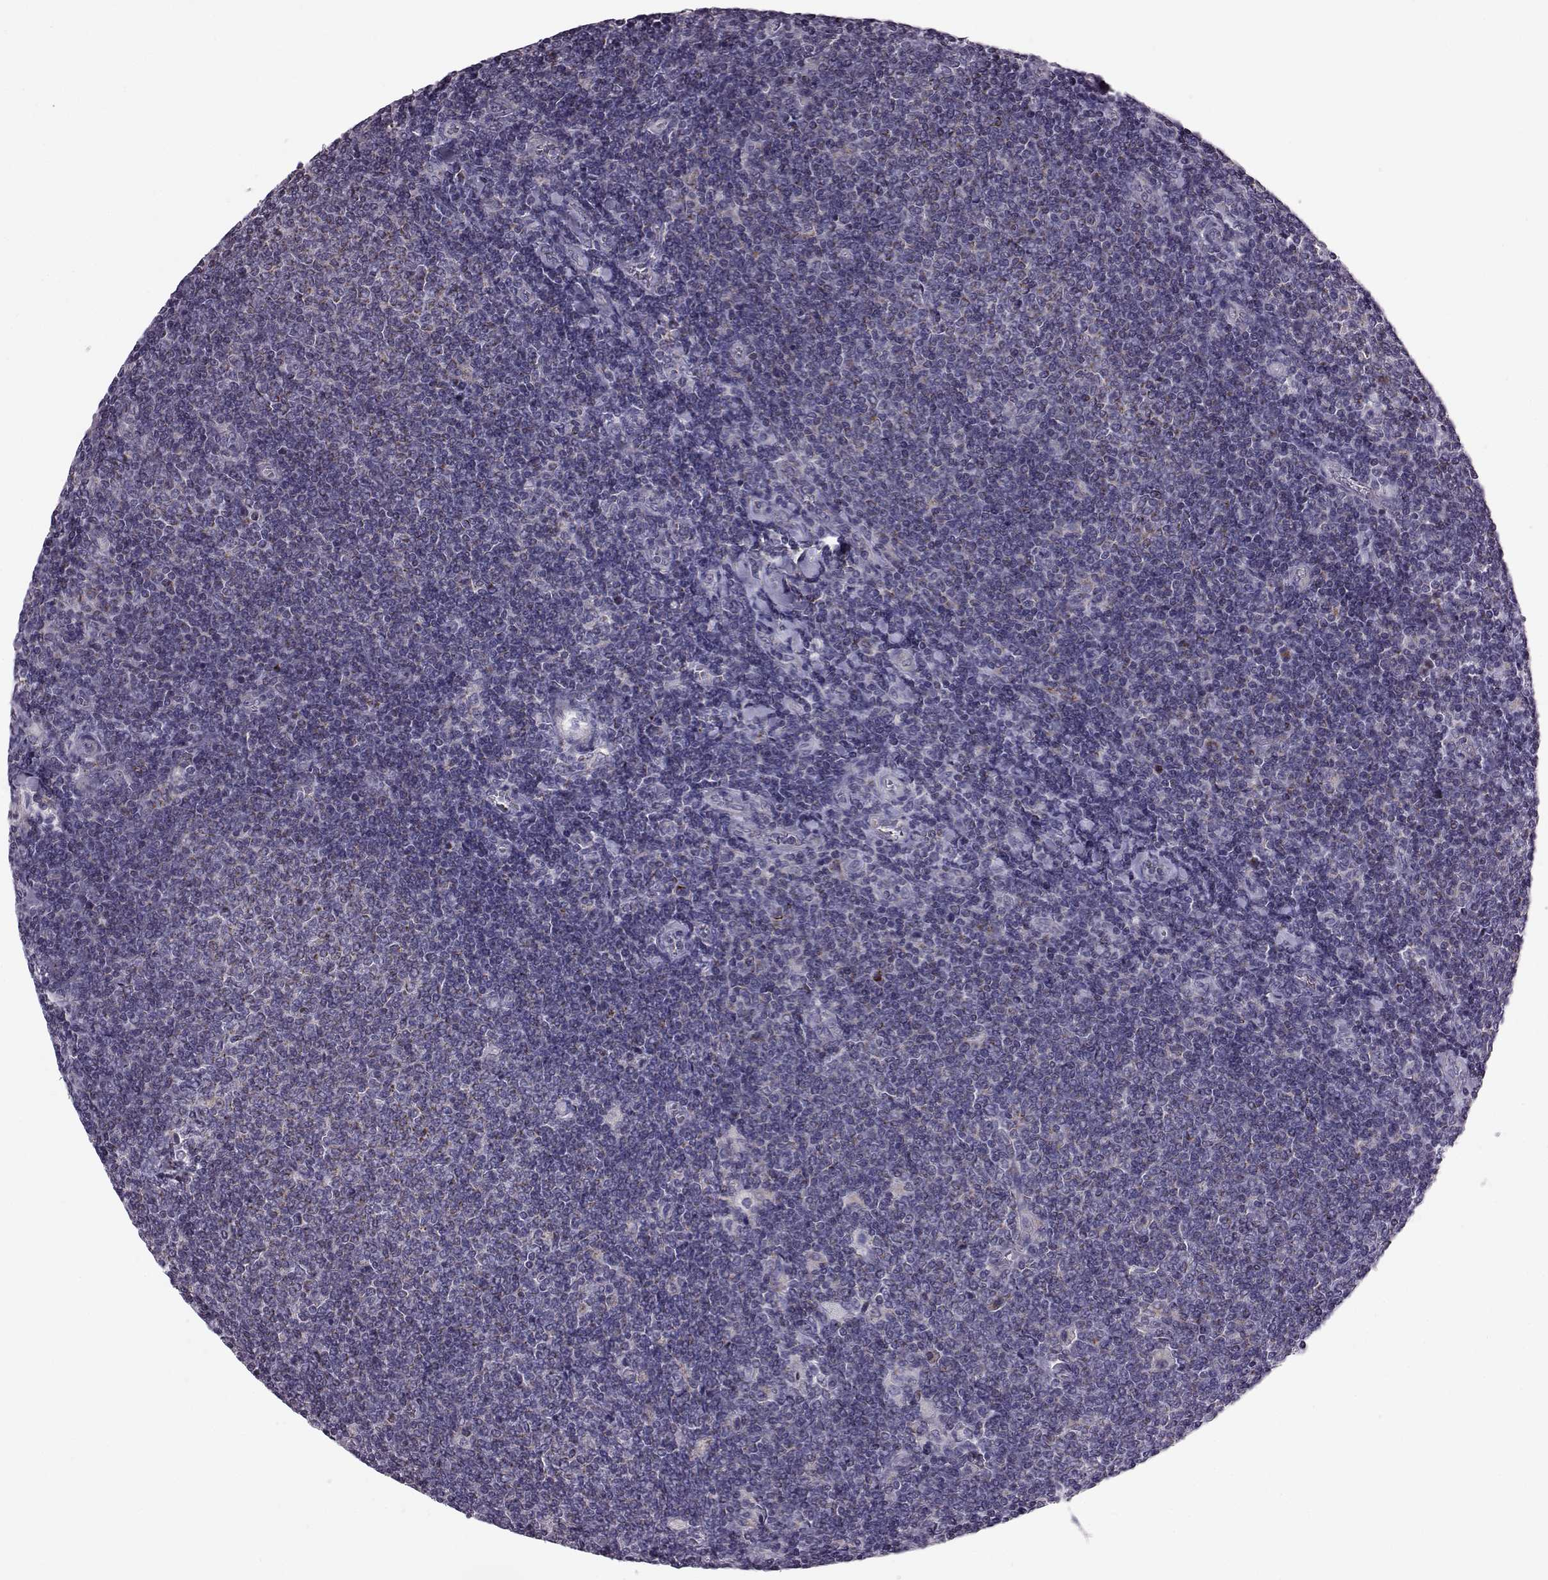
{"staining": {"intensity": "negative", "quantity": "none", "location": "none"}, "tissue": "lymphoma", "cell_type": "Tumor cells", "image_type": "cancer", "snomed": [{"axis": "morphology", "description": "Malignant lymphoma, non-Hodgkin's type, Low grade"}, {"axis": "topography", "description": "Lymph node"}], "caption": "Tumor cells are negative for brown protein staining in lymphoma. (Brightfield microscopy of DAB (3,3'-diaminobenzidine) immunohistochemistry at high magnification).", "gene": "RIMS2", "patient": {"sex": "male", "age": 52}}